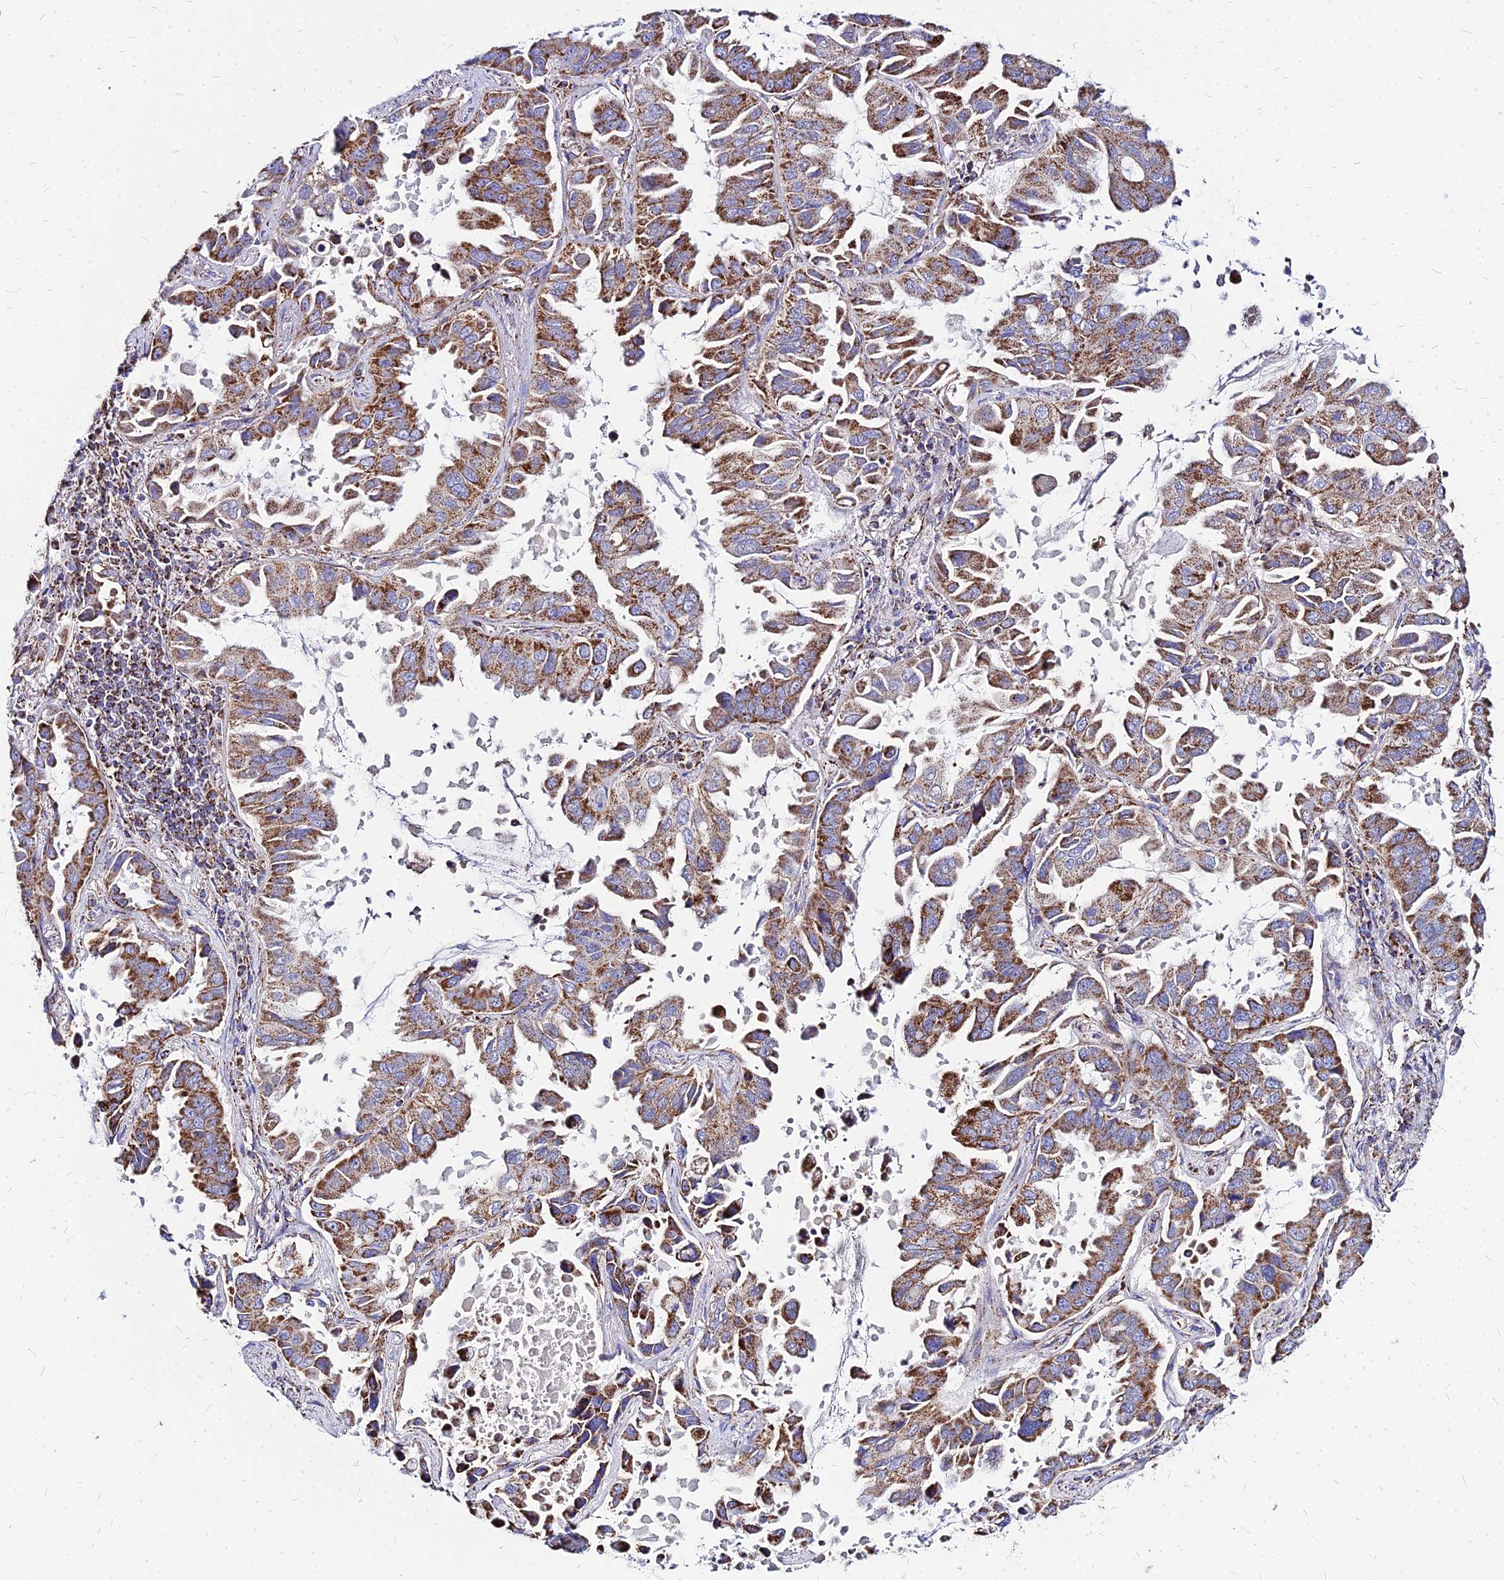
{"staining": {"intensity": "moderate", "quantity": ">75%", "location": "cytoplasmic/membranous"}, "tissue": "lung cancer", "cell_type": "Tumor cells", "image_type": "cancer", "snomed": [{"axis": "morphology", "description": "Adenocarcinoma, NOS"}, {"axis": "topography", "description": "Lung"}], "caption": "Lung cancer stained with a brown dye displays moderate cytoplasmic/membranous positive staining in approximately >75% of tumor cells.", "gene": "DLD", "patient": {"sex": "male", "age": 64}}